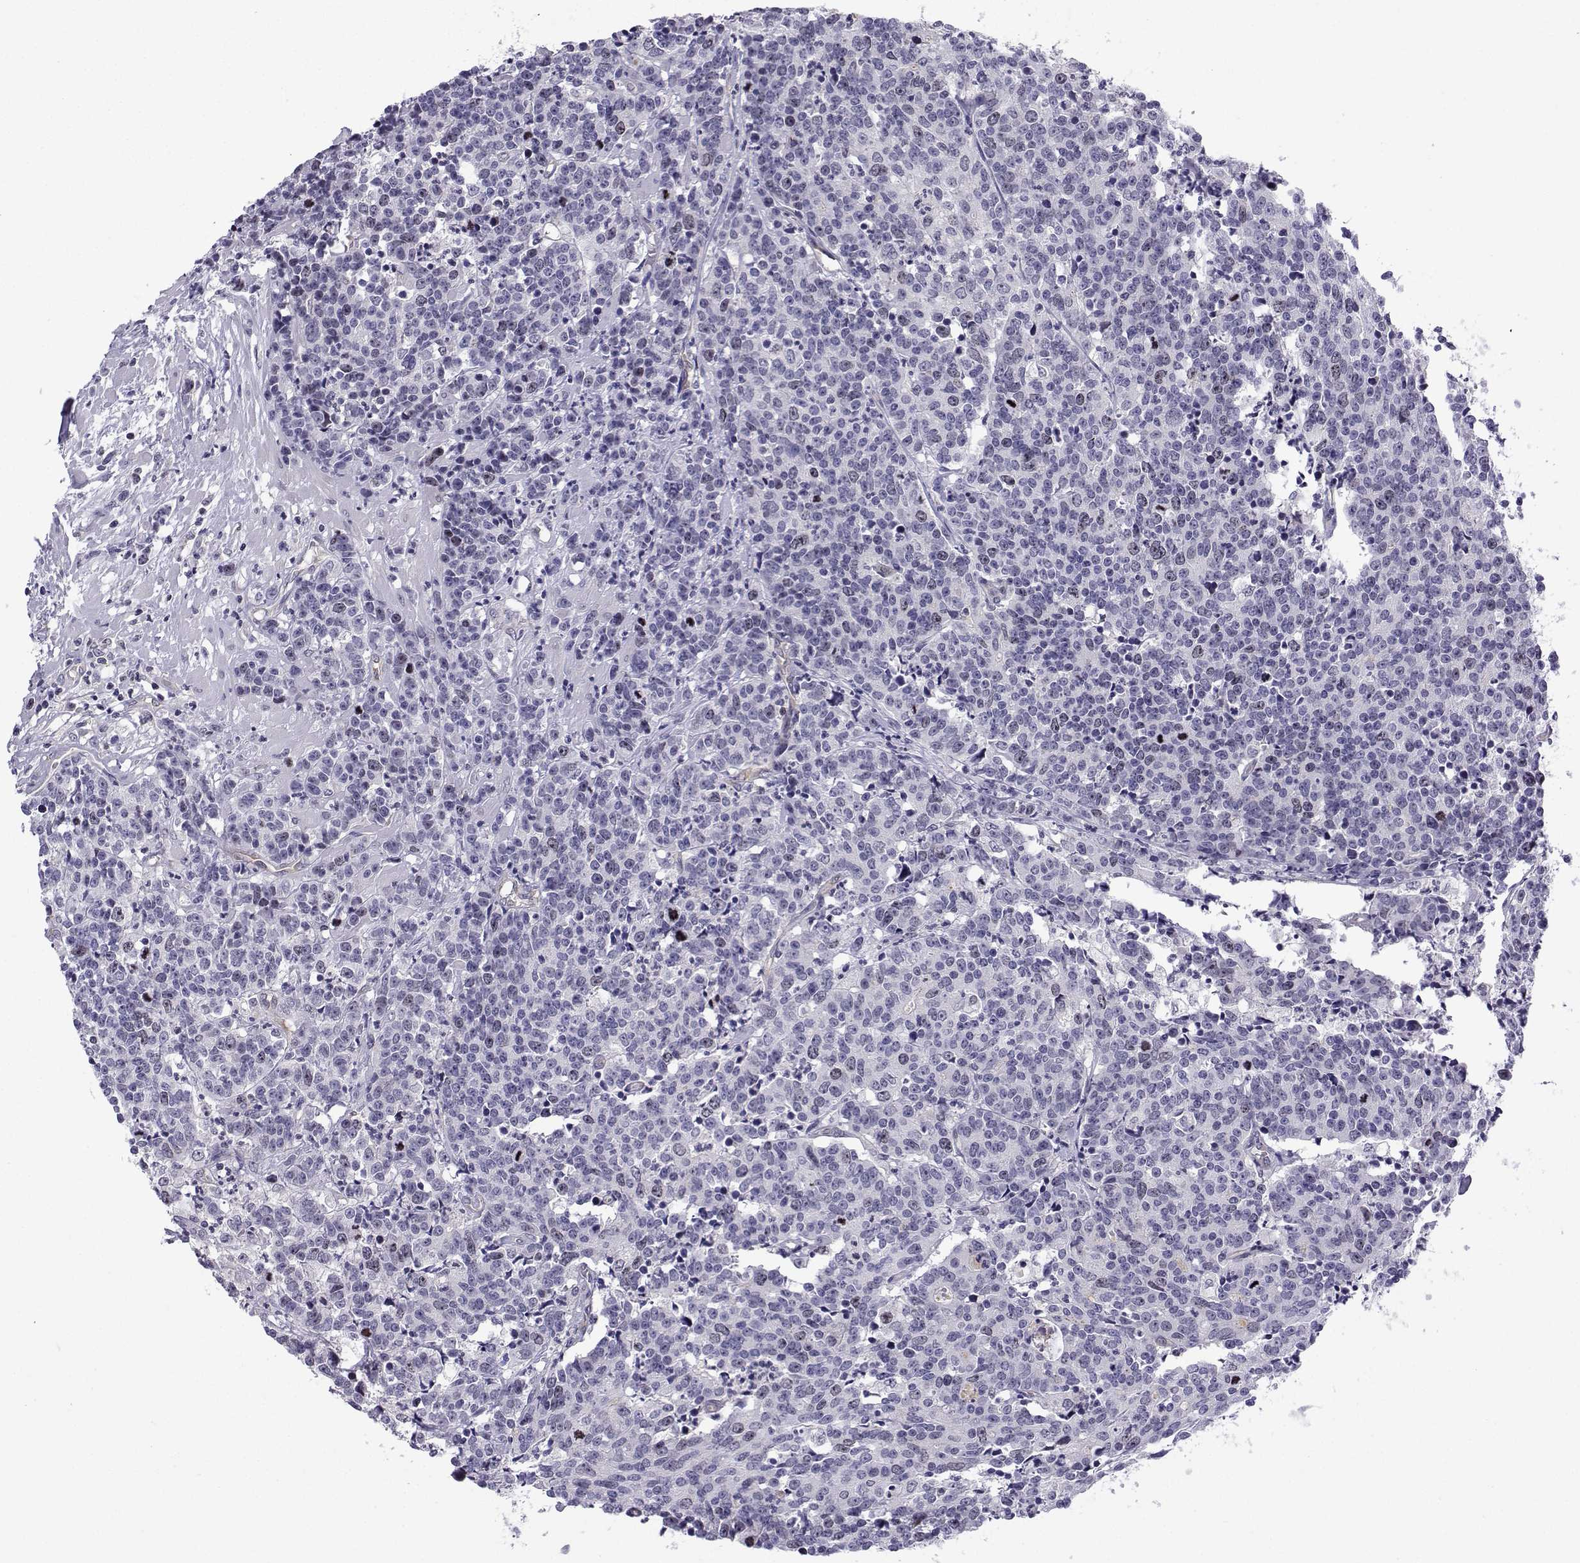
{"staining": {"intensity": "moderate", "quantity": "<25%", "location": "nuclear"}, "tissue": "prostate cancer", "cell_type": "Tumor cells", "image_type": "cancer", "snomed": [{"axis": "morphology", "description": "Adenocarcinoma, NOS"}, {"axis": "topography", "description": "Prostate"}], "caption": "This photomicrograph exhibits IHC staining of human prostate cancer, with low moderate nuclear expression in about <25% of tumor cells.", "gene": "INCENP", "patient": {"sex": "male", "age": 67}}